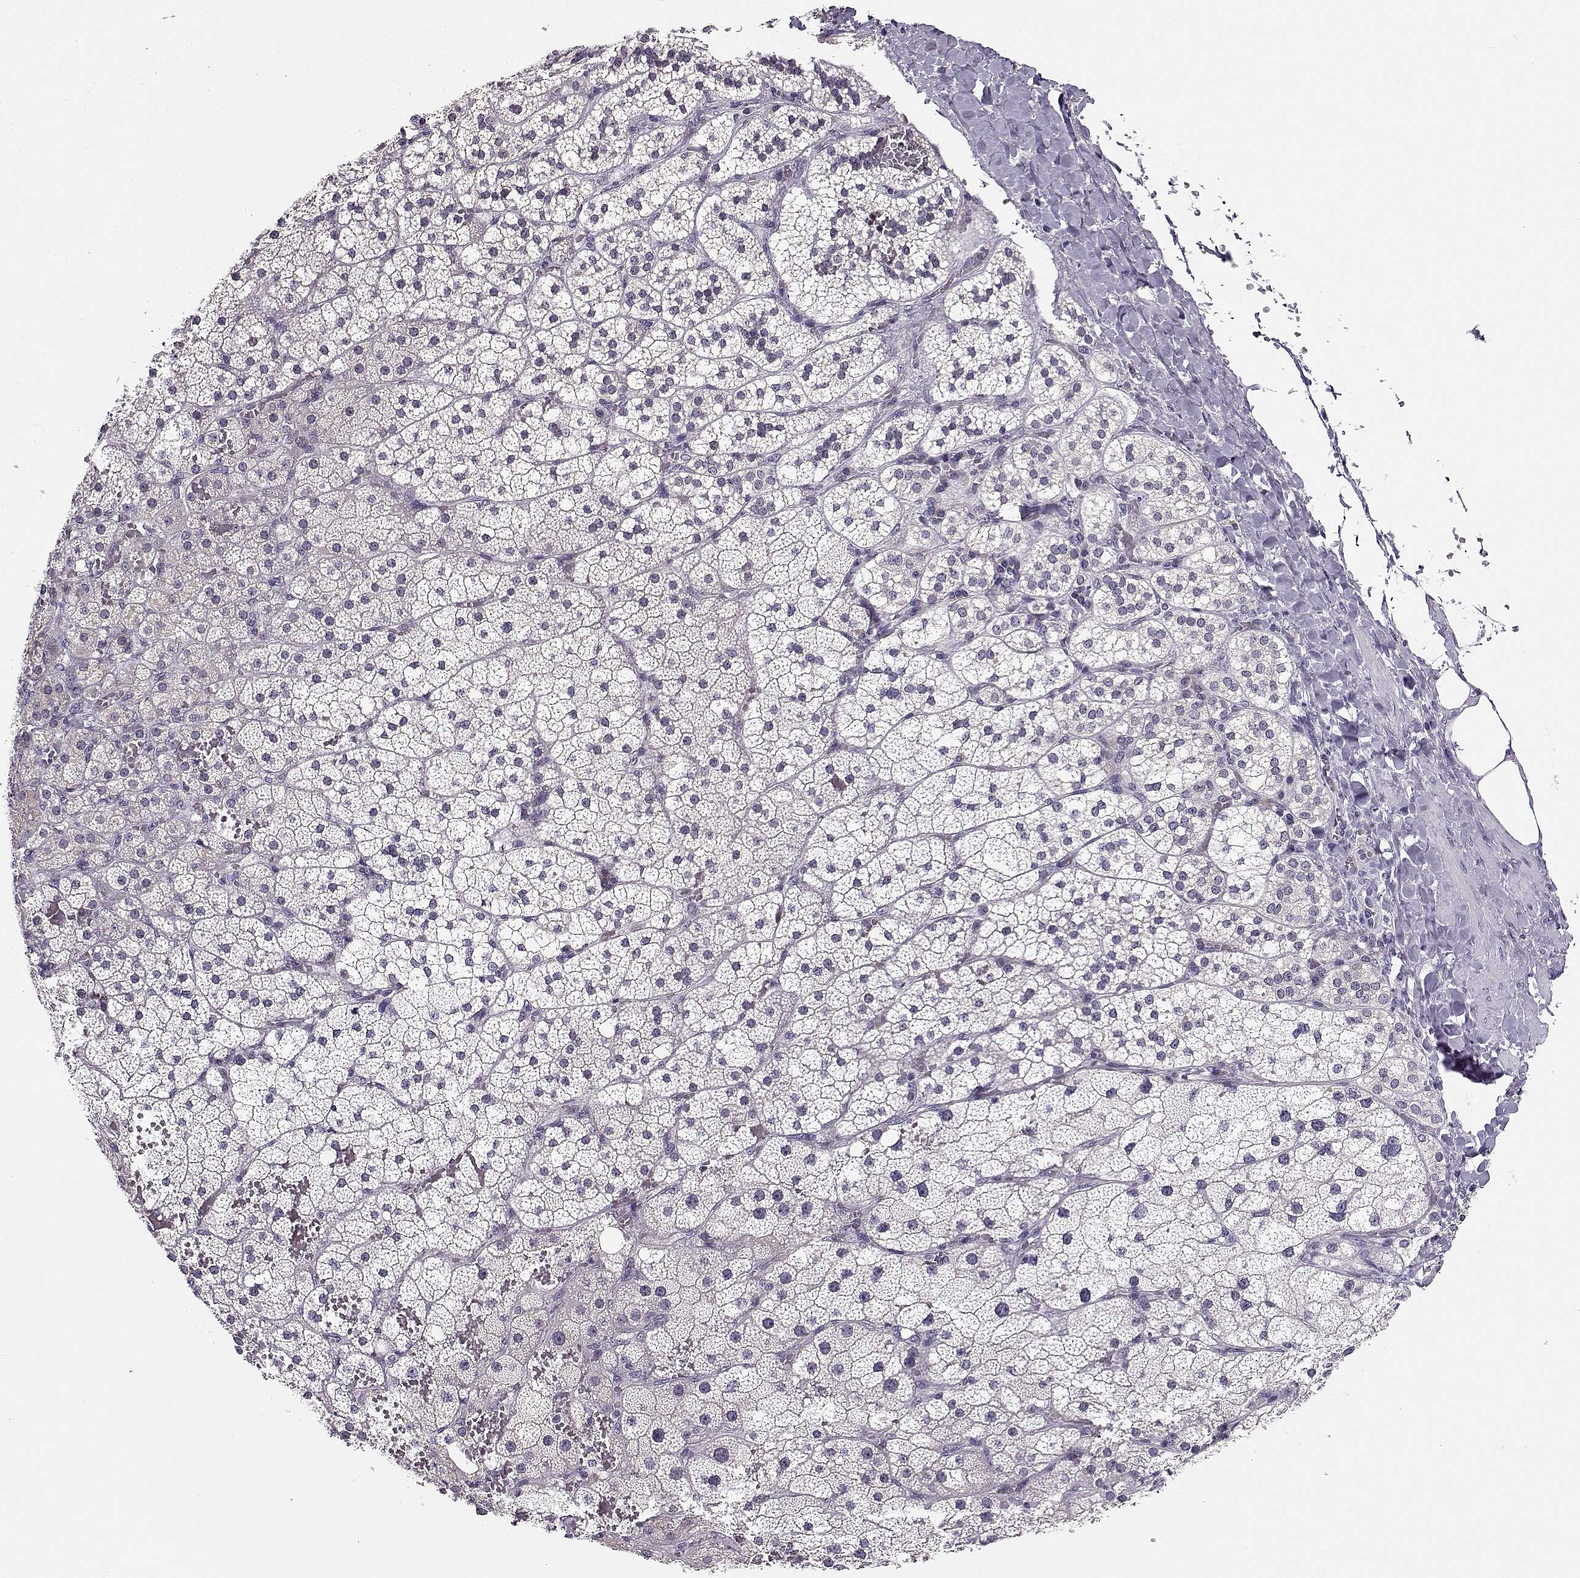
{"staining": {"intensity": "negative", "quantity": "none", "location": "none"}, "tissue": "adrenal gland", "cell_type": "Glandular cells", "image_type": "normal", "snomed": [{"axis": "morphology", "description": "Normal tissue, NOS"}, {"axis": "topography", "description": "Adrenal gland"}], "caption": "This image is of benign adrenal gland stained with immunohistochemistry (IHC) to label a protein in brown with the nuclei are counter-stained blue. There is no staining in glandular cells. (Brightfield microscopy of DAB (3,3'-diaminobenzidine) immunohistochemistry at high magnification).", "gene": "TMEM145", "patient": {"sex": "male", "age": 53}}